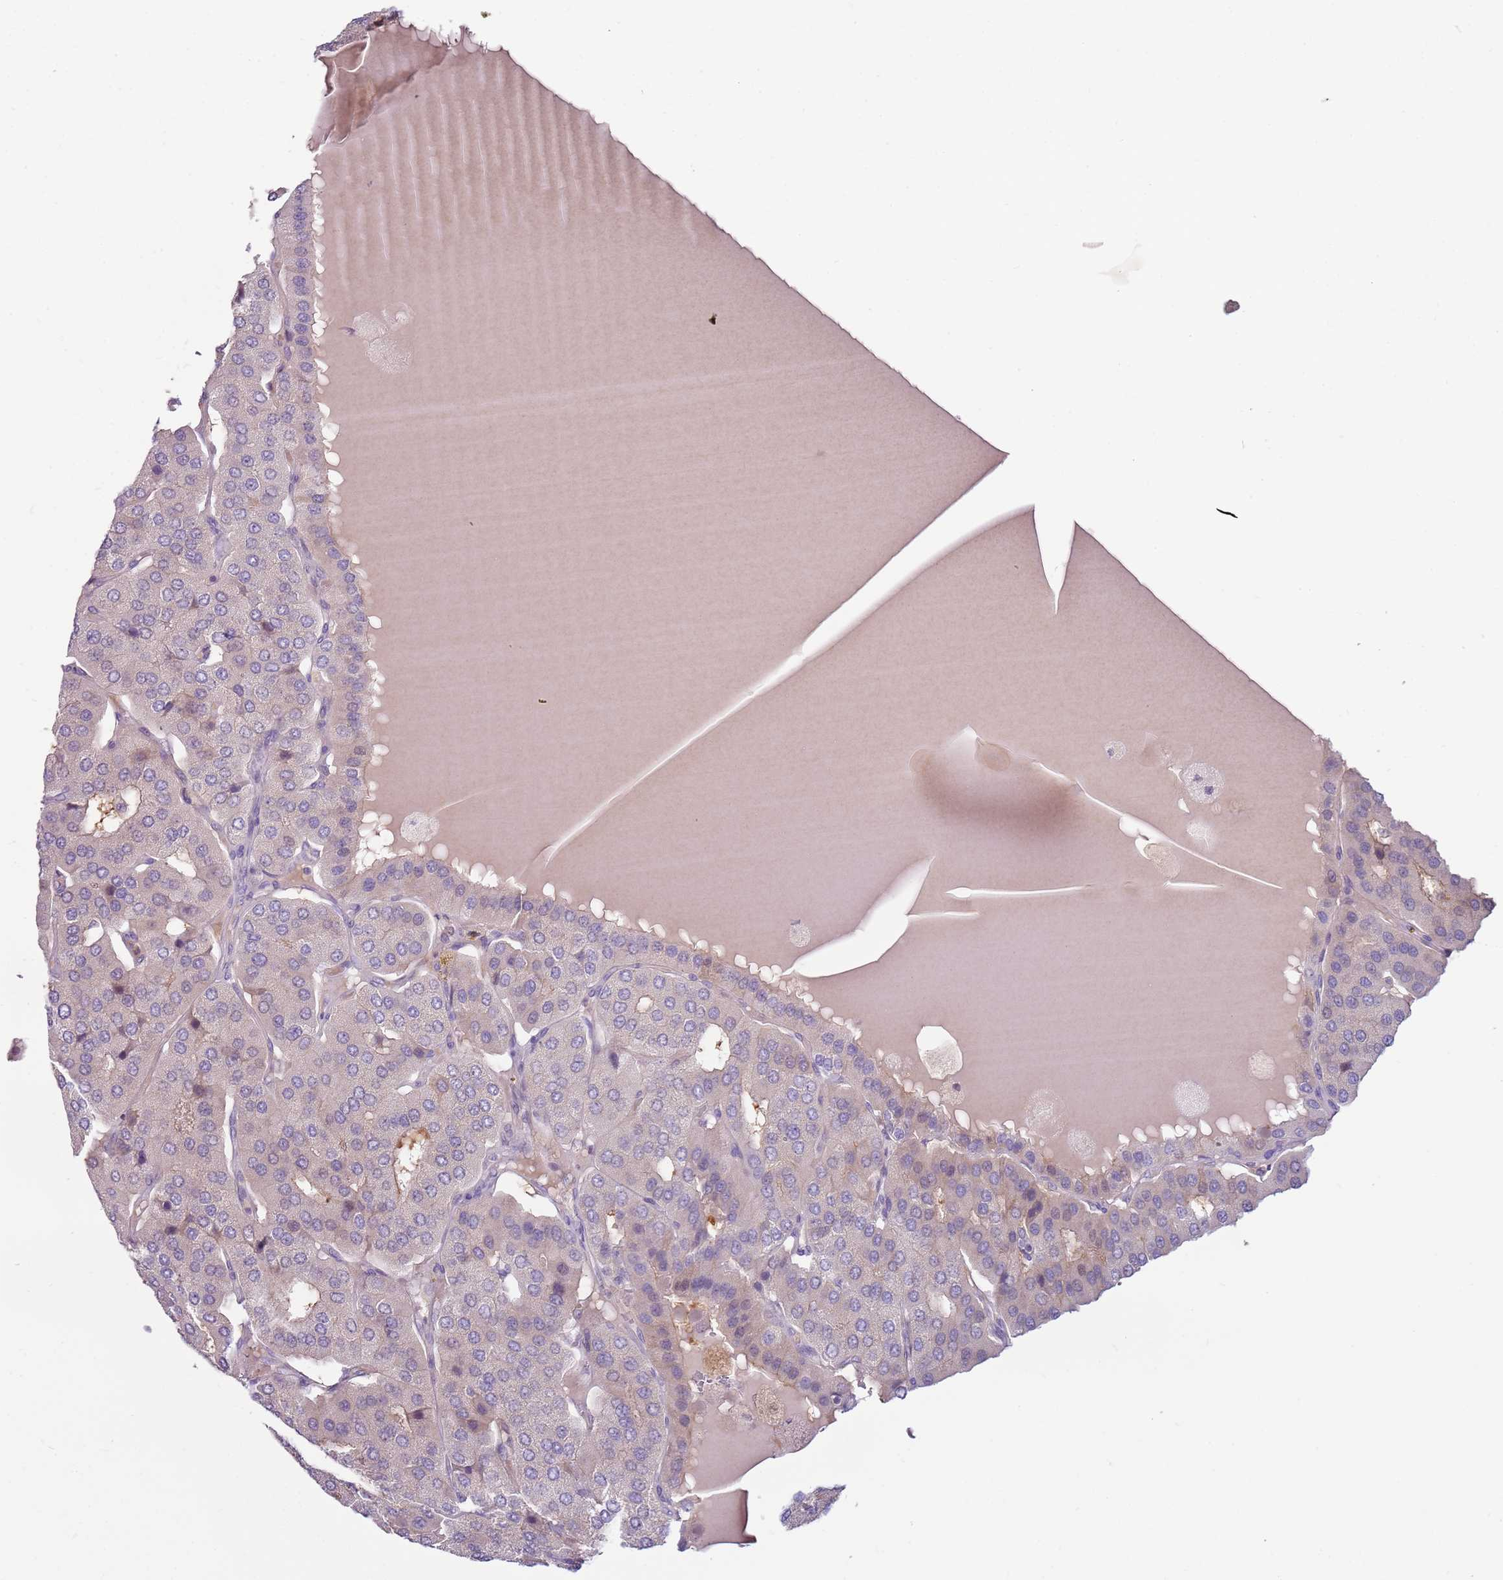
{"staining": {"intensity": "negative", "quantity": "none", "location": "none"}, "tissue": "parathyroid gland", "cell_type": "Glandular cells", "image_type": "normal", "snomed": [{"axis": "morphology", "description": "Normal tissue, NOS"}, {"axis": "morphology", "description": "Adenoma, NOS"}, {"axis": "topography", "description": "Parathyroid gland"}], "caption": "DAB immunohistochemical staining of unremarkable parathyroid gland reveals no significant positivity in glandular cells.", "gene": "ARHGAP5", "patient": {"sex": "female", "age": 86}}